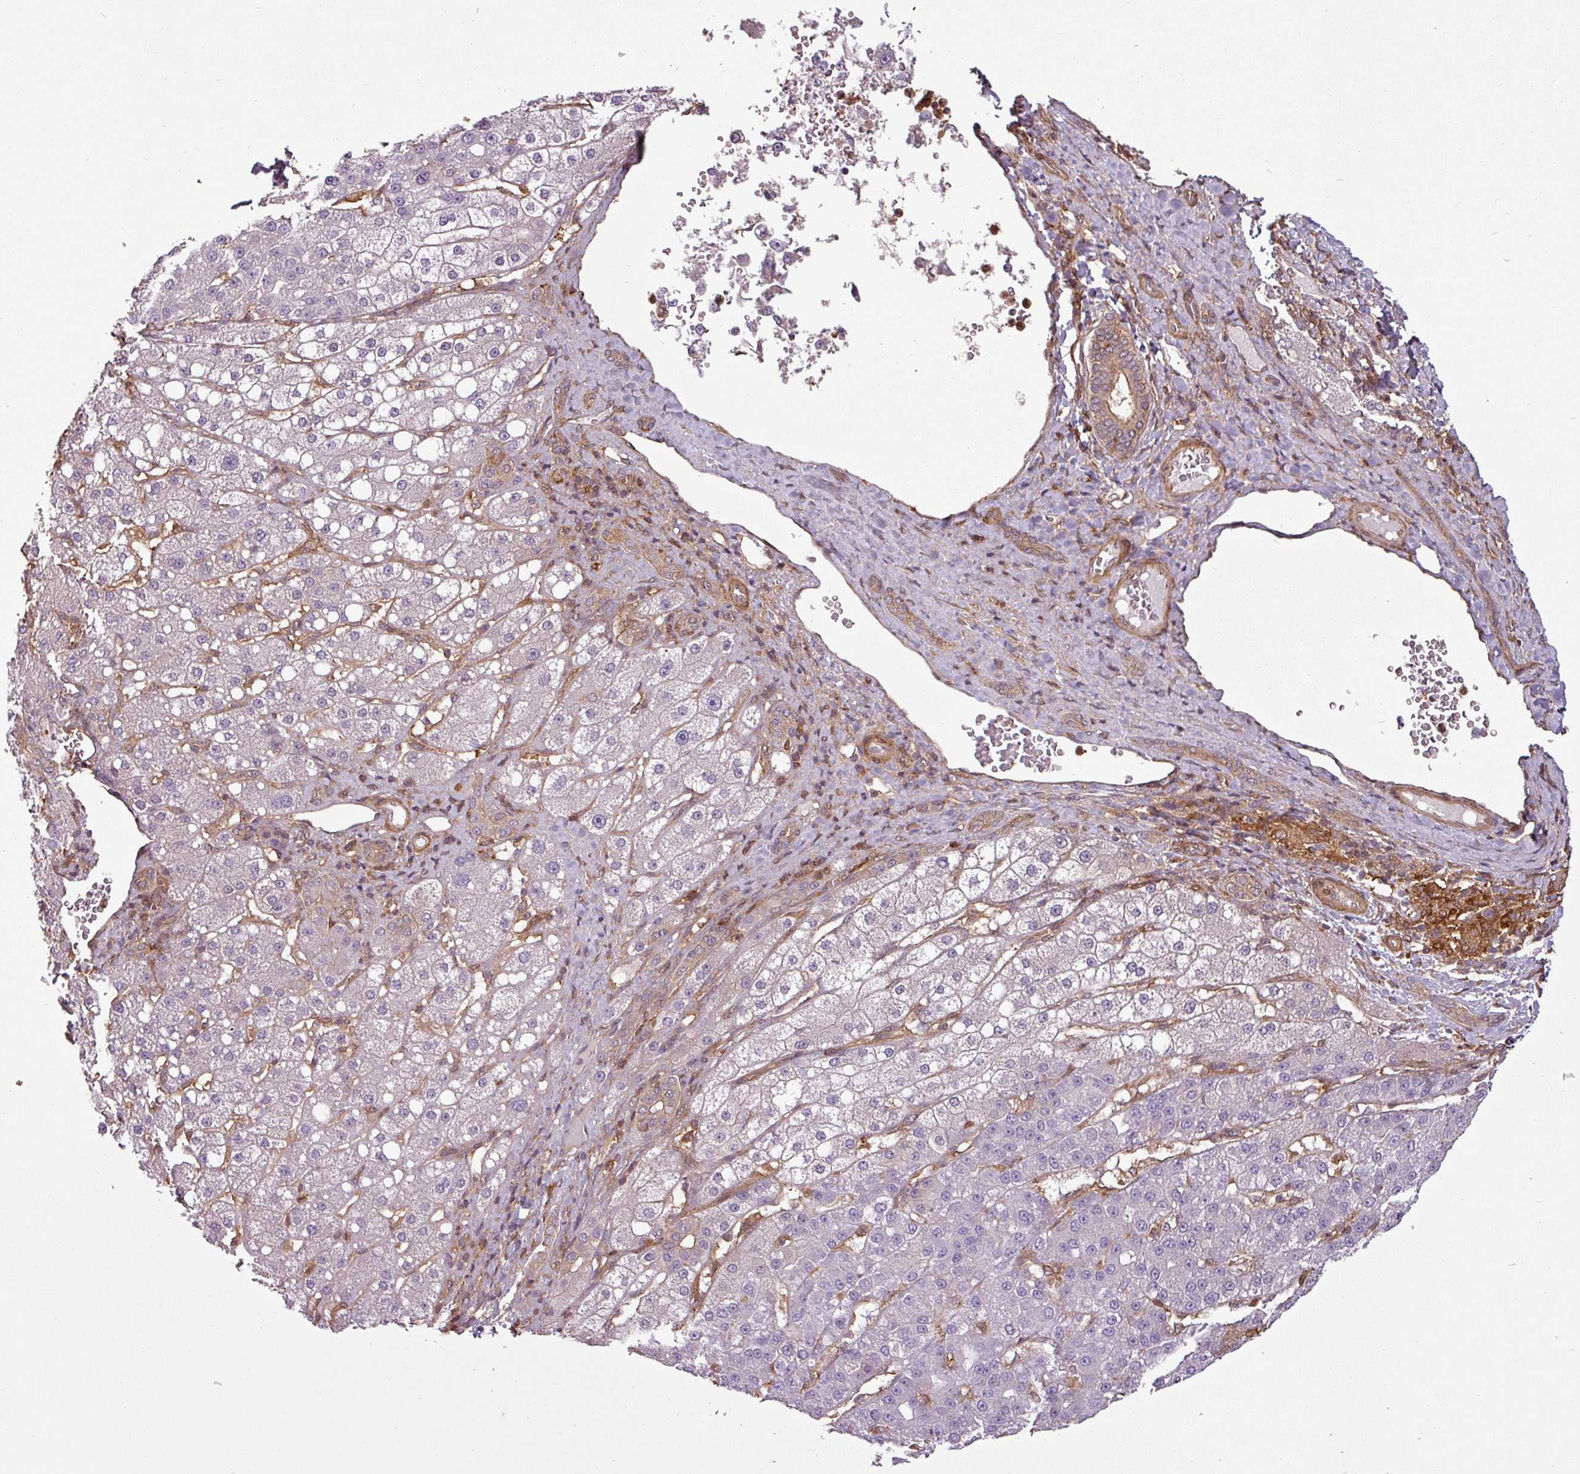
{"staining": {"intensity": "negative", "quantity": "none", "location": "none"}, "tissue": "liver cancer", "cell_type": "Tumor cells", "image_type": "cancer", "snomed": [{"axis": "morphology", "description": "Carcinoma, Hepatocellular, NOS"}, {"axis": "topography", "description": "Liver"}], "caption": "Tumor cells are negative for brown protein staining in liver hepatocellular carcinoma. (DAB (3,3'-diaminobenzidine) immunohistochemistry, high magnification).", "gene": "SH3BGRL", "patient": {"sex": "male", "age": 67}}